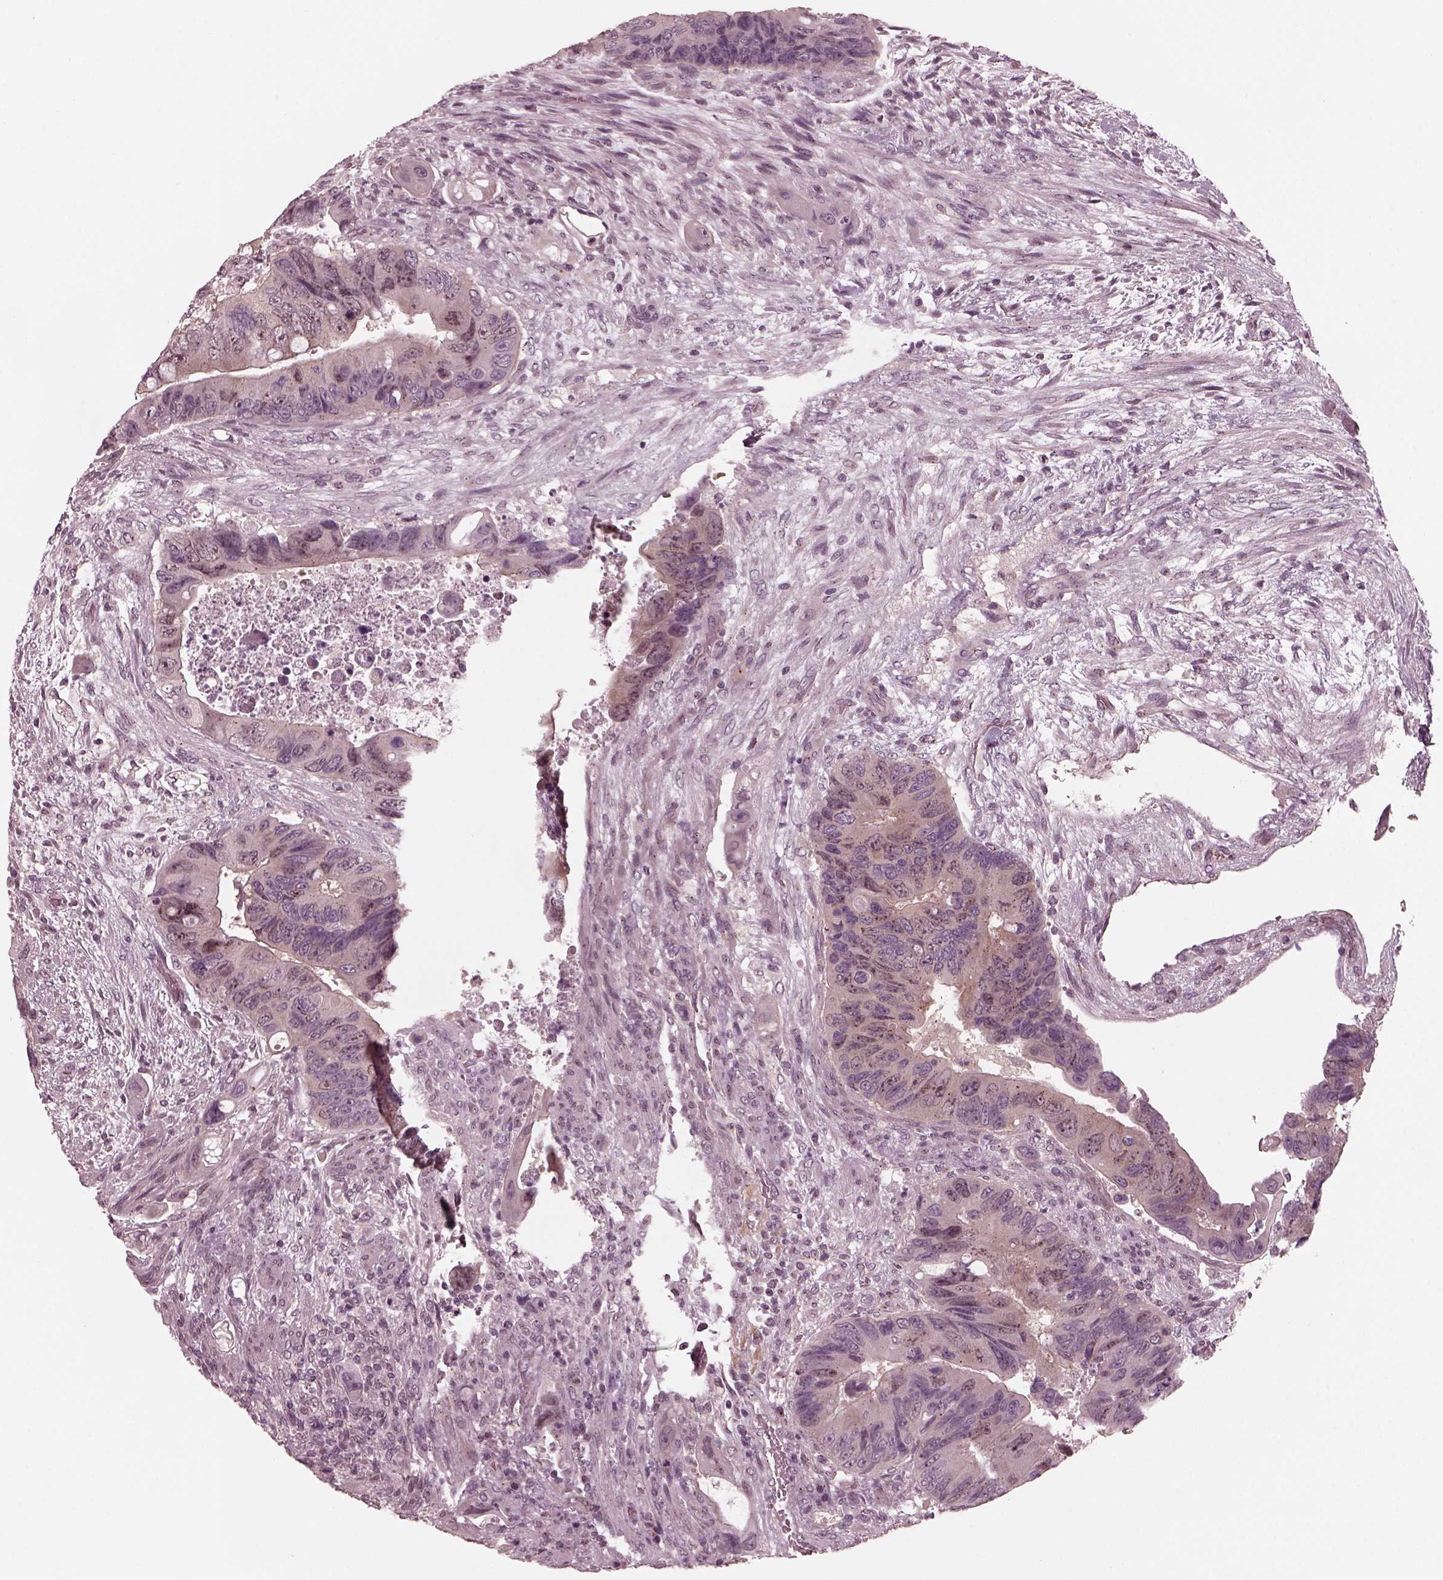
{"staining": {"intensity": "negative", "quantity": "none", "location": "none"}, "tissue": "colorectal cancer", "cell_type": "Tumor cells", "image_type": "cancer", "snomed": [{"axis": "morphology", "description": "Adenocarcinoma, NOS"}, {"axis": "topography", "description": "Rectum"}], "caption": "Micrograph shows no protein positivity in tumor cells of colorectal cancer tissue. (DAB (3,3'-diaminobenzidine) immunohistochemistry visualized using brightfield microscopy, high magnification).", "gene": "SAXO1", "patient": {"sex": "male", "age": 63}}